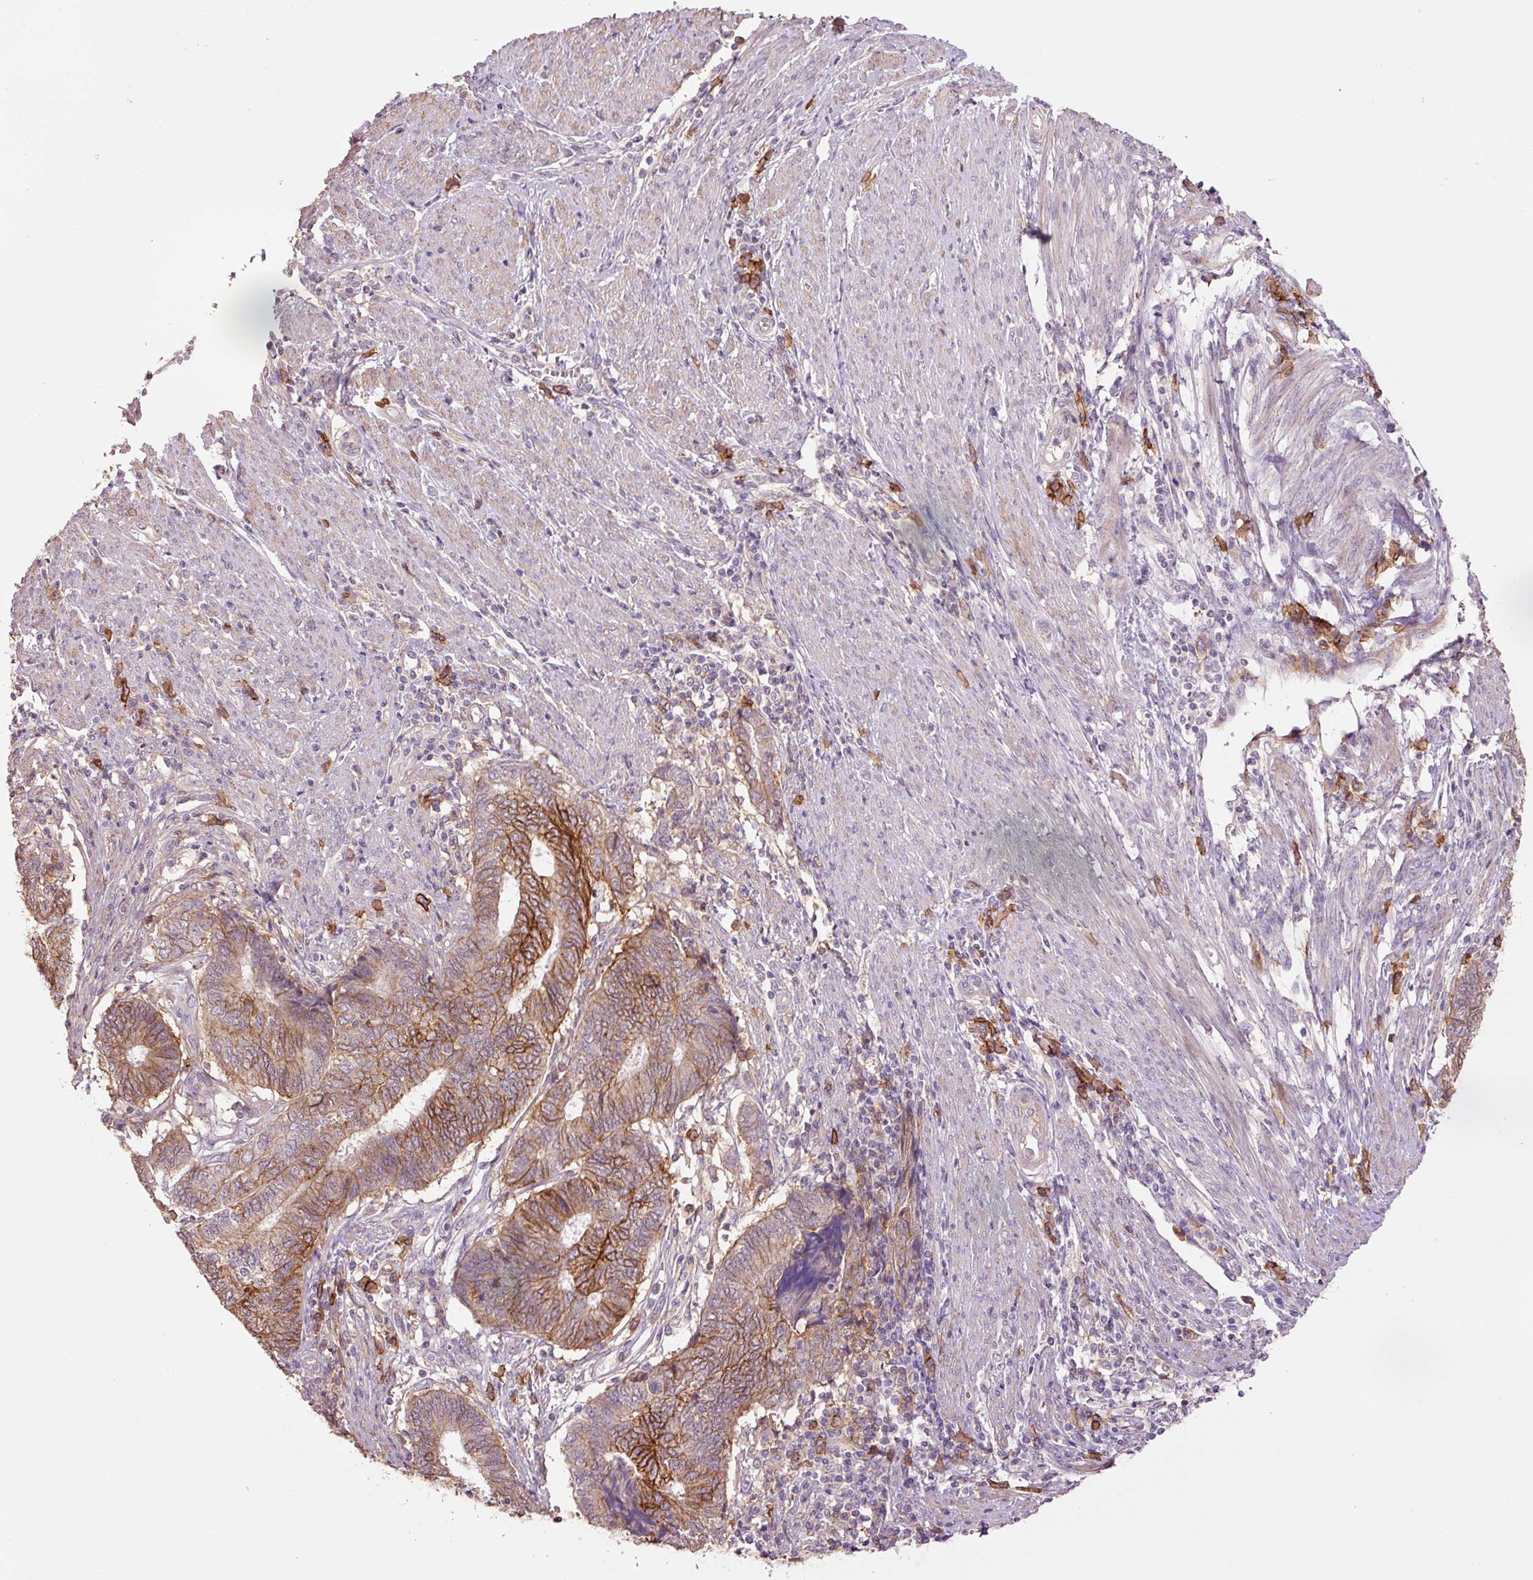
{"staining": {"intensity": "moderate", "quantity": ">75%", "location": "cytoplasmic/membranous"}, "tissue": "endometrial cancer", "cell_type": "Tumor cells", "image_type": "cancer", "snomed": [{"axis": "morphology", "description": "Adenocarcinoma, NOS"}, {"axis": "topography", "description": "Uterus"}, {"axis": "topography", "description": "Endometrium"}], "caption": "High-power microscopy captured an IHC micrograph of endometrial cancer, revealing moderate cytoplasmic/membranous staining in approximately >75% of tumor cells.", "gene": "SLC1A4", "patient": {"sex": "female", "age": 70}}